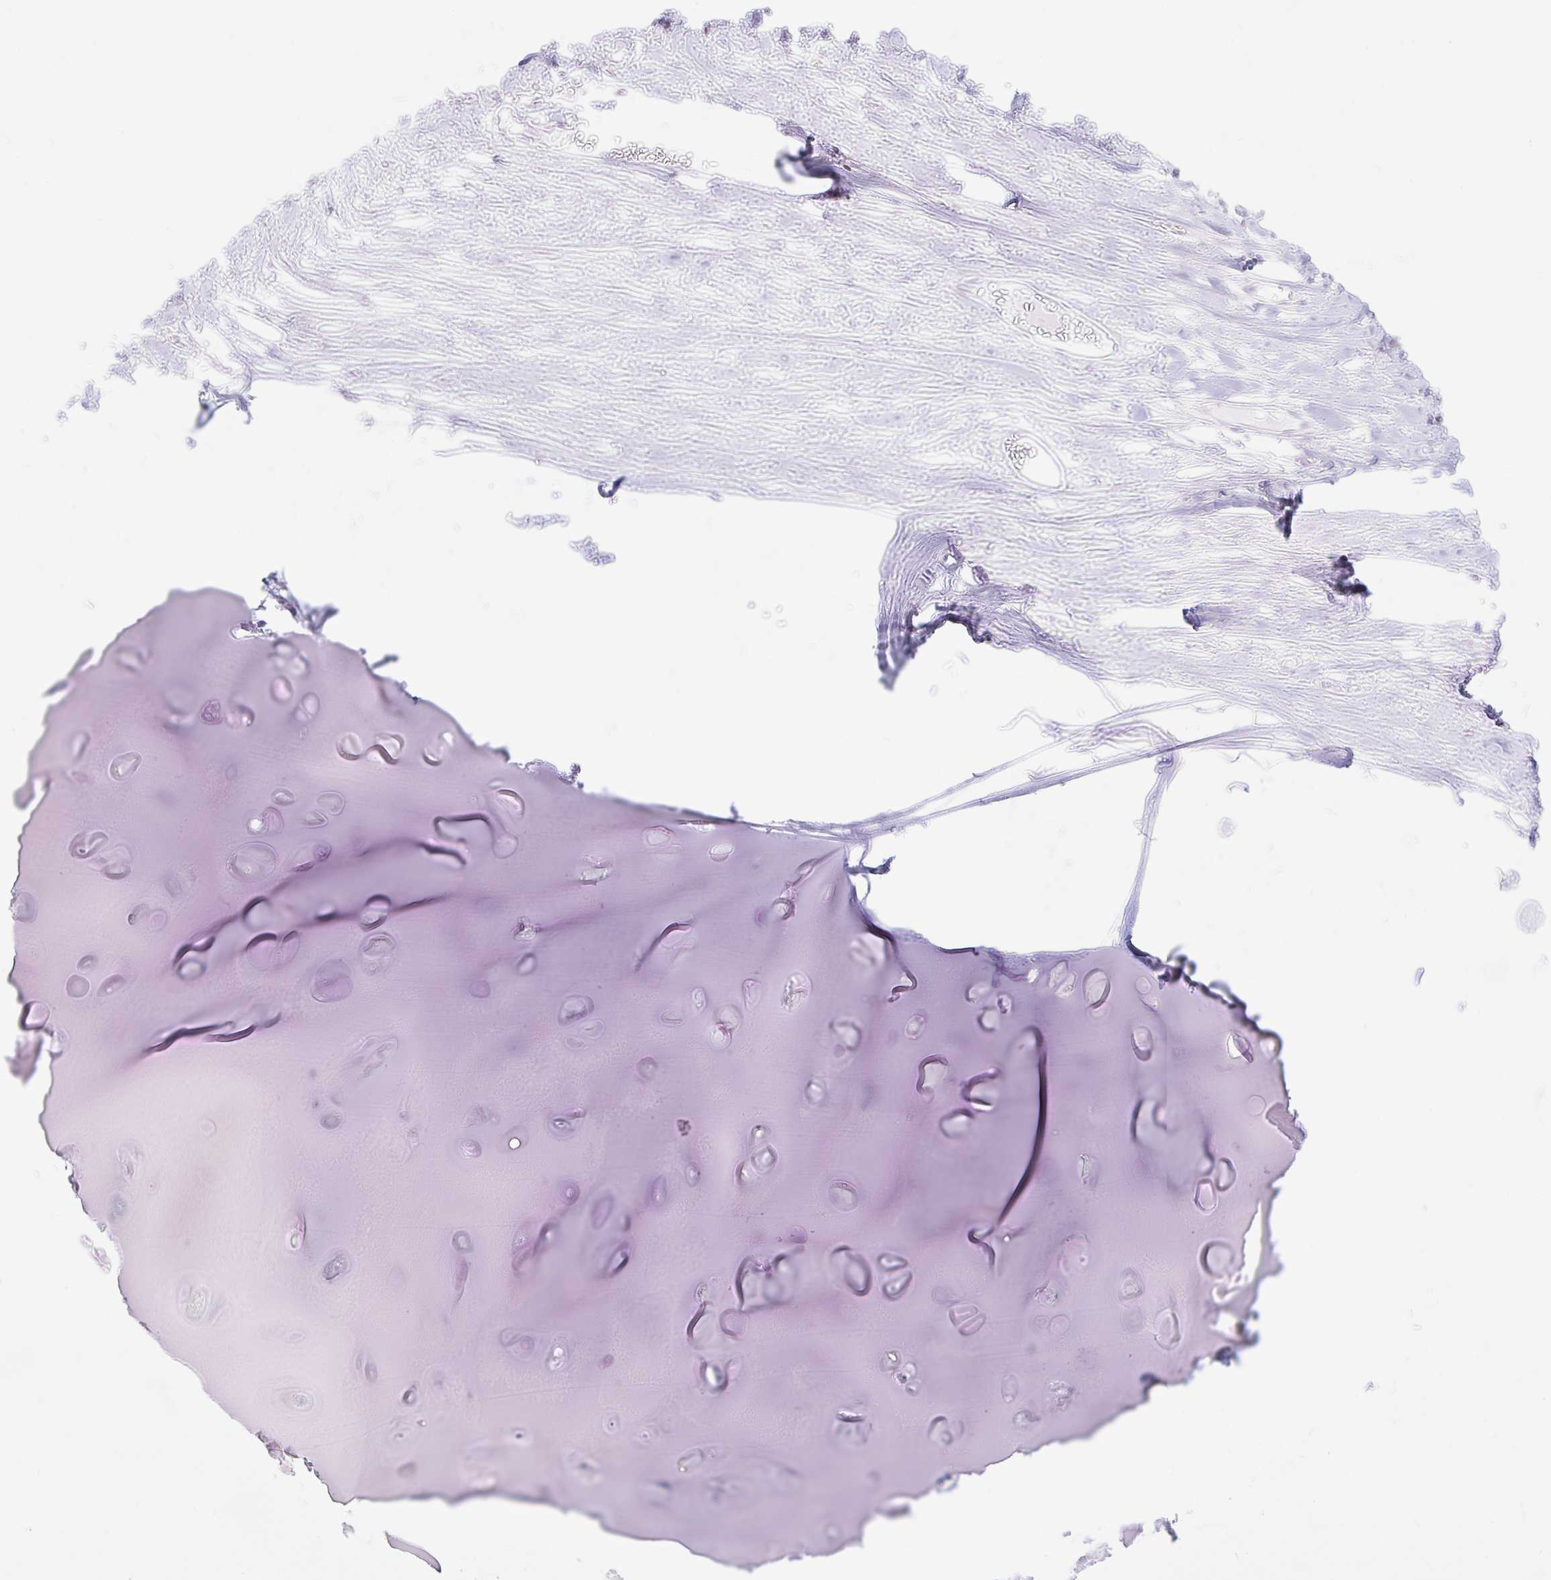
{"staining": {"intensity": "negative", "quantity": "none", "location": "none"}, "tissue": "adipose tissue", "cell_type": "Adipocytes", "image_type": "normal", "snomed": [{"axis": "morphology", "description": "Normal tissue, NOS"}, {"axis": "topography", "description": "Cartilage tissue"}], "caption": "The image shows no staining of adipocytes in benign adipose tissue.", "gene": "MIA2", "patient": {"sex": "male", "age": 57}}